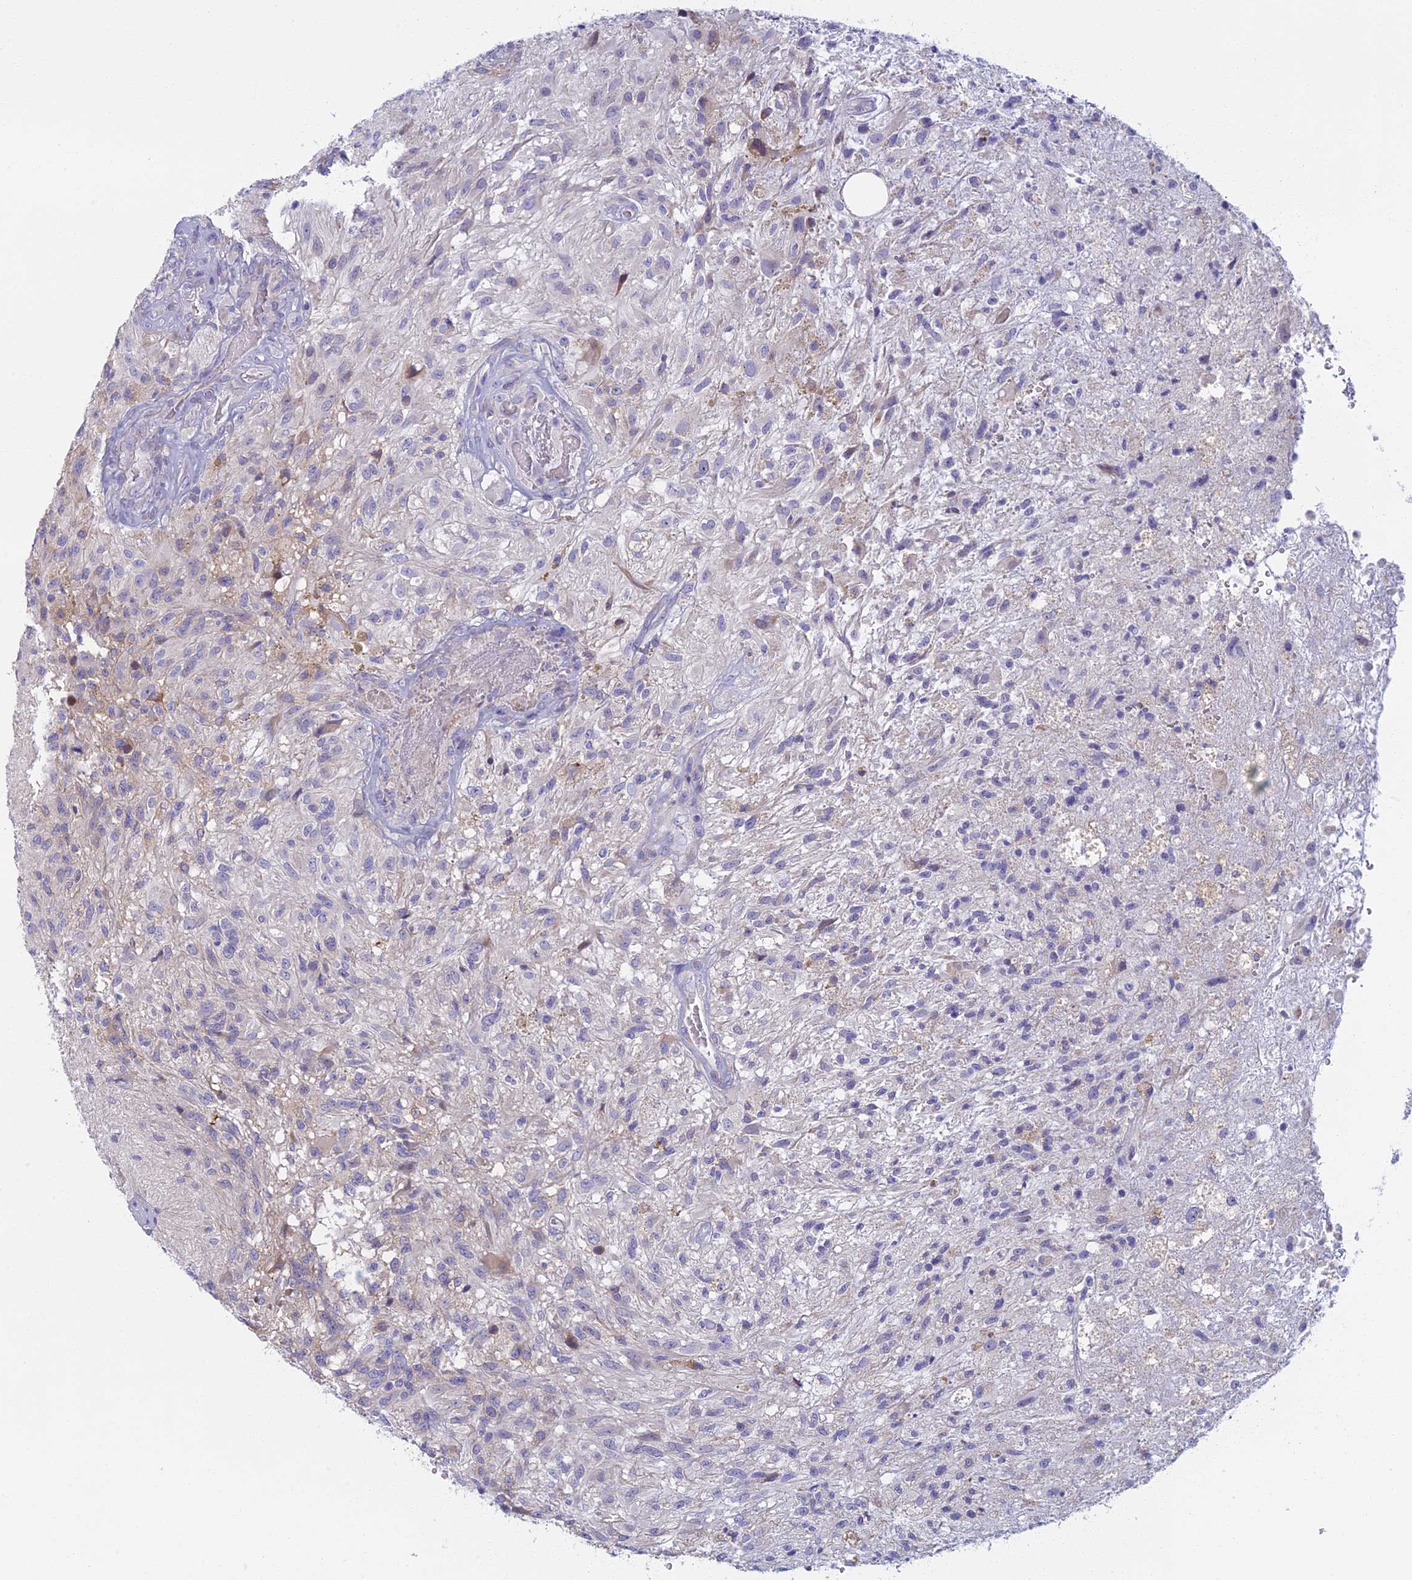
{"staining": {"intensity": "negative", "quantity": "none", "location": "none"}, "tissue": "glioma", "cell_type": "Tumor cells", "image_type": "cancer", "snomed": [{"axis": "morphology", "description": "Glioma, malignant, High grade"}, {"axis": "topography", "description": "Brain"}], "caption": "Human high-grade glioma (malignant) stained for a protein using immunohistochemistry exhibits no expression in tumor cells.", "gene": "DDX51", "patient": {"sex": "male", "age": 56}}